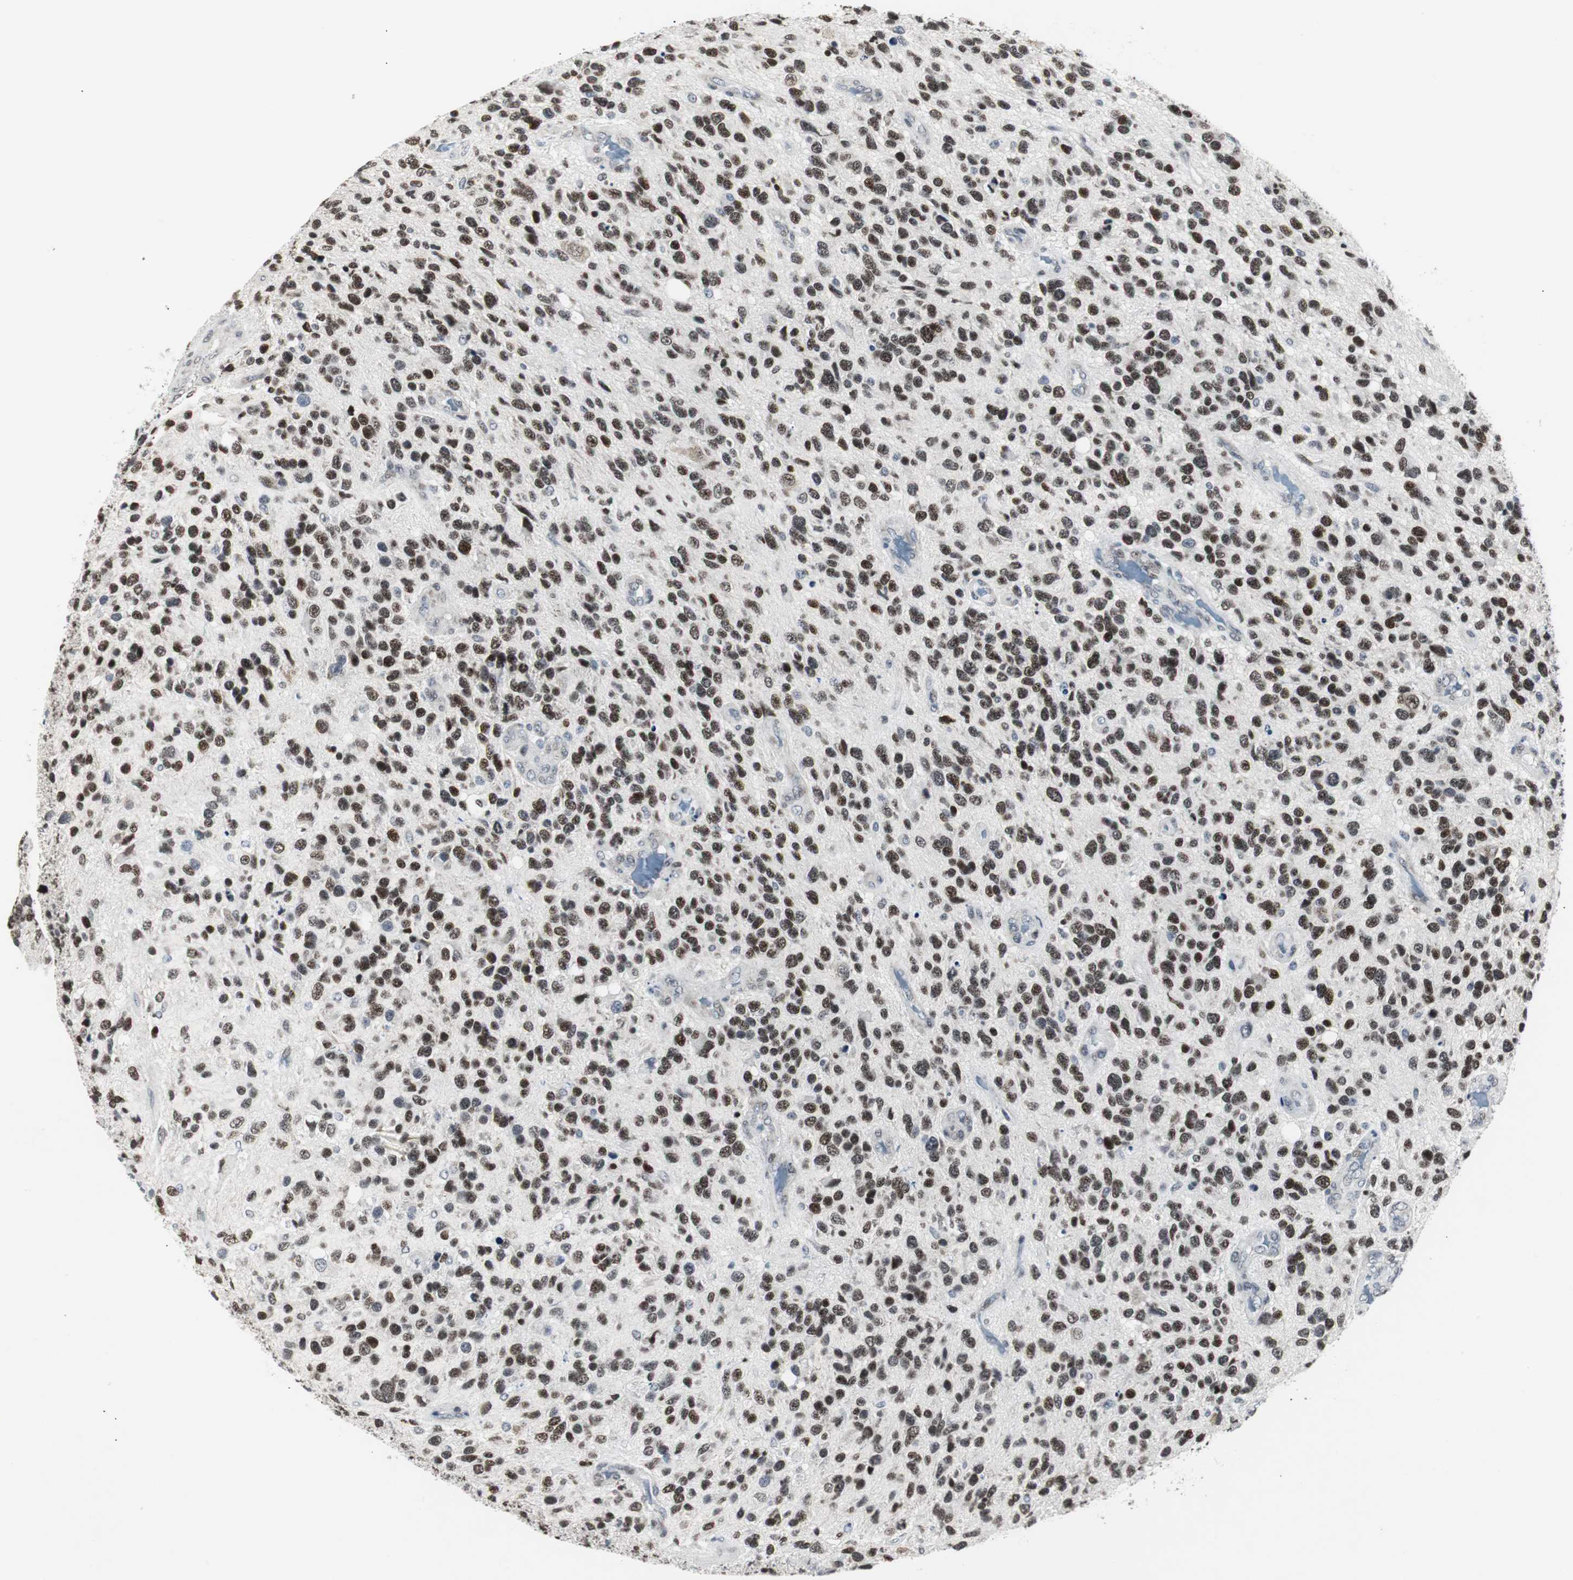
{"staining": {"intensity": "strong", "quantity": ">75%", "location": "nuclear"}, "tissue": "glioma", "cell_type": "Tumor cells", "image_type": "cancer", "snomed": [{"axis": "morphology", "description": "Glioma, malignant, High grade"}, {"axis": "topography", "description": "Brain"}], "caption": "Immunohistochemical staining of human malignant high-grade glioma shows high levels of strong nuclear protein expression in approximately >75% of tumor cells.", "gene": "MTA1", "patient": {"sex": "female", "age": 58}}